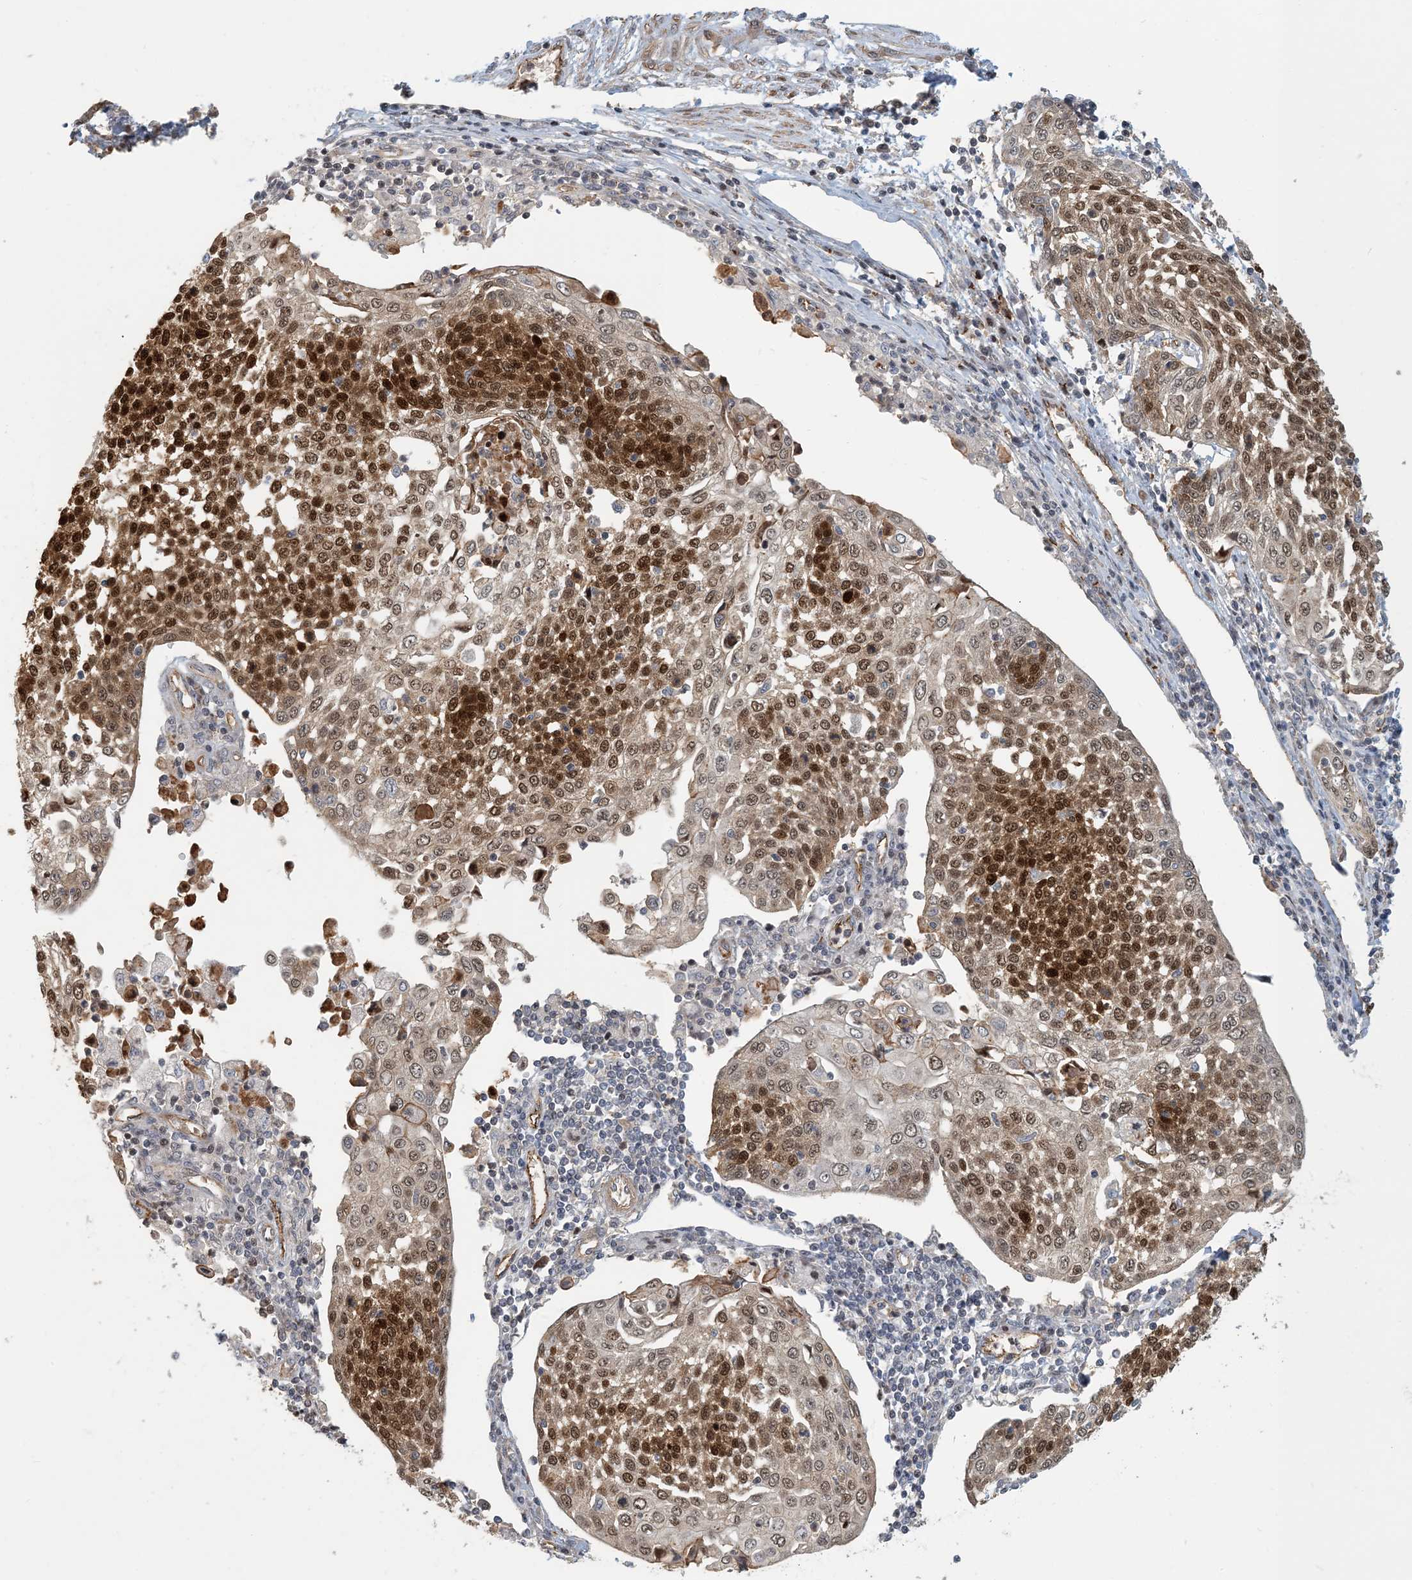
{"staining": {"intensity": "strong", "quantity": "25%-75%", "location": "cytoplasmic/membranous,nuclear"}, "tissue": "cervical cancer", "cell_type": "Tumor cells", "image_type": "cancer", "snomed": [{"axis": "morphology", "description": "Squamous cell carcinoma, NOS"}, {"axis": "topography", "description": "Cervix"}], "caption": "A micrograph of cervical cancer (squamous cell carcinoma) stained for a protein demonstrates strong cytoplasmic/membranous and nuclear brown staining in tumor cells.", "gene": "MAPKBP1", "patient": {"sex": "female", "age": 34}}